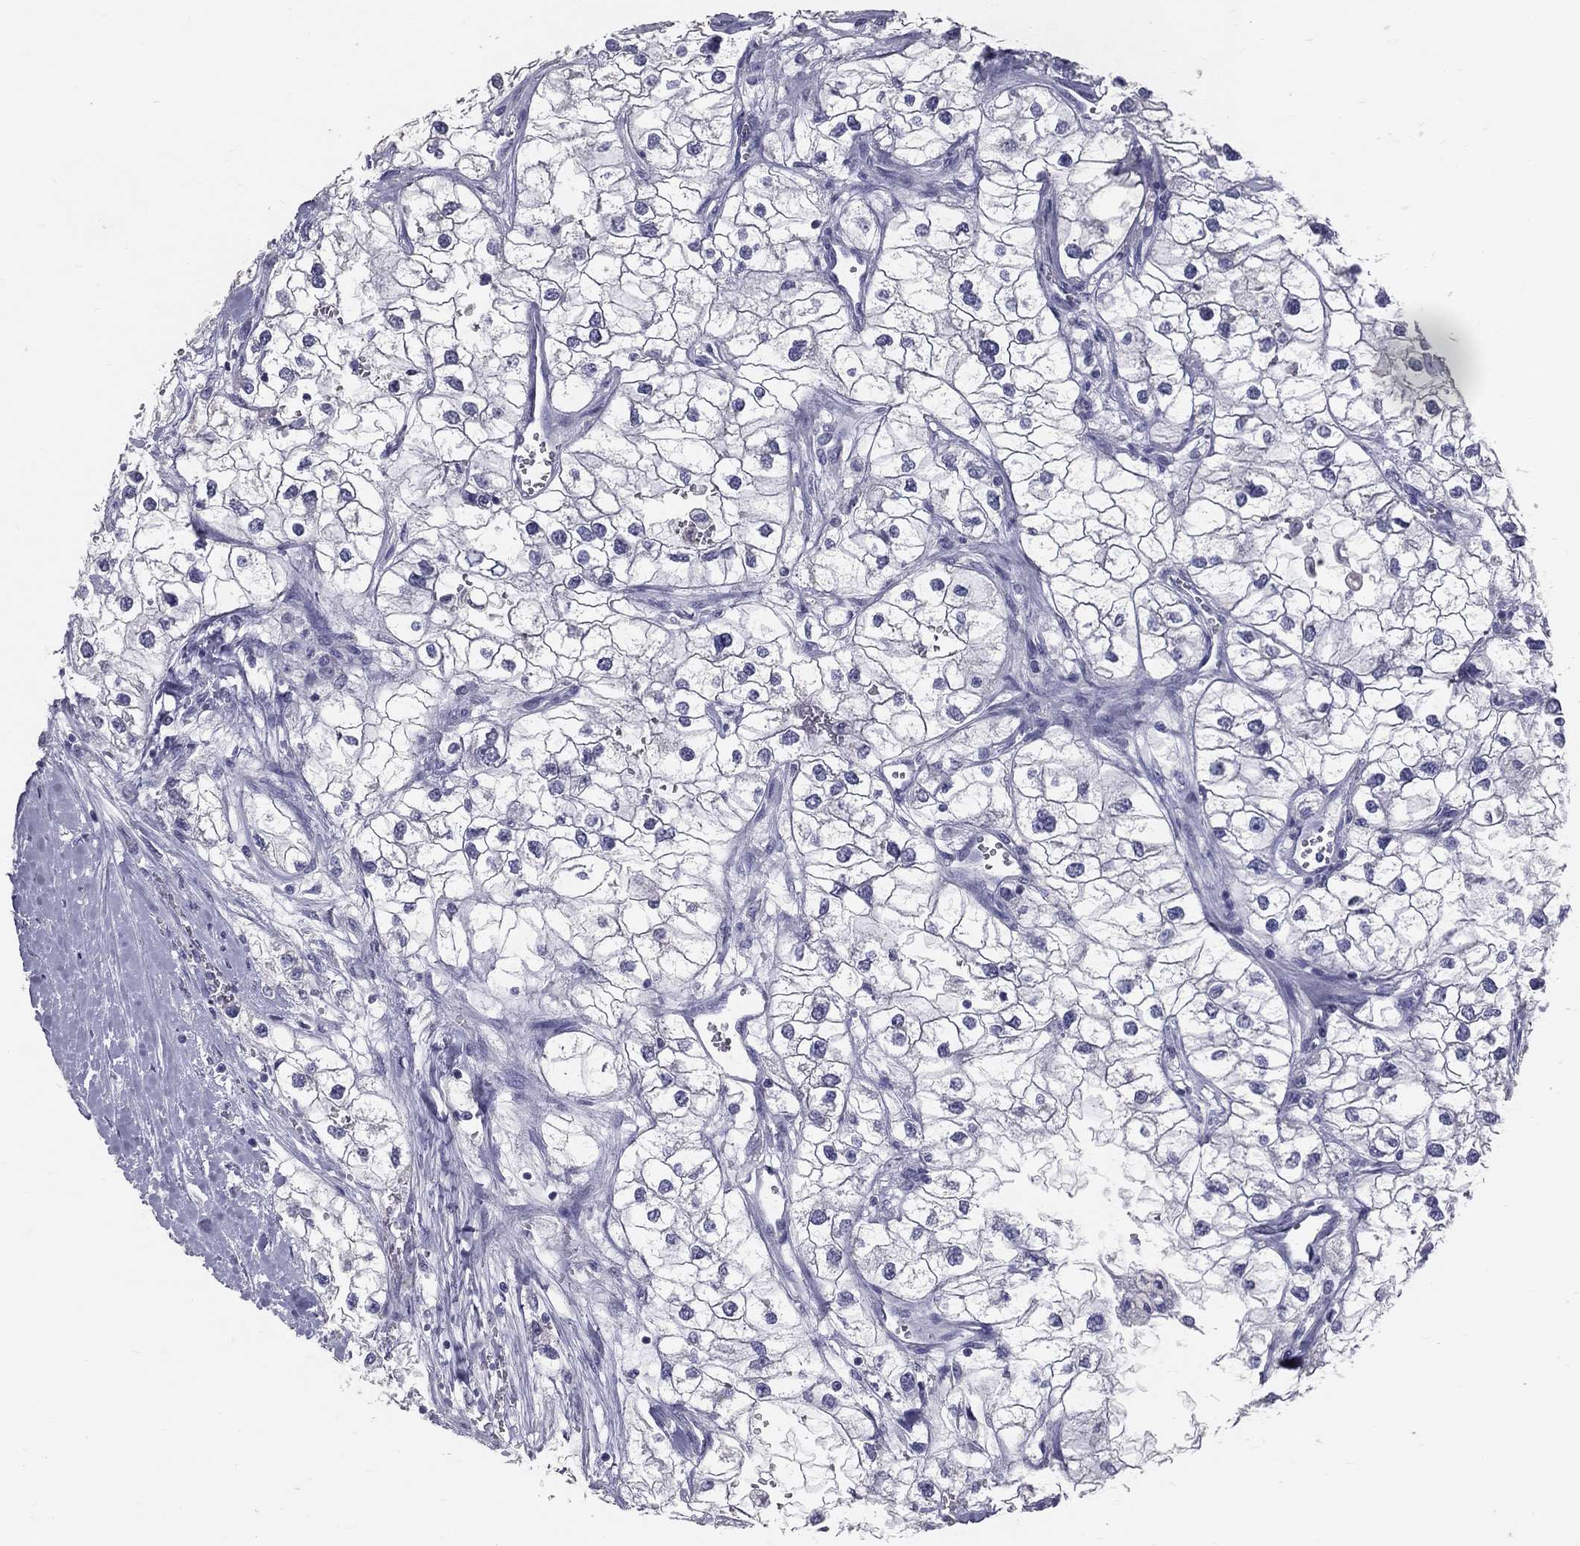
{"staining": {"intensity": "negative", "quantity": "none", "location": "none"}, "tissue": "renal cancer", "cell_type": "Tumor cells", "image_type": "cancer", "snomed": [{"axis": "morphology", "description": "Adenocarcinoma, NOS"}, {"axis": "topography", "description": "Kidney"}], "caption": "Tumor cells are negative for brown protein staining in renal adenocarcinoma. (Stains: DAB (3,3'-diaminobenzidine) IHC with hematoxylin counter stain, Microscopy: brightfield microscopy at high magnification).", "gene": "TFPI2", "patient": {"sex": "male", "age": 59}}